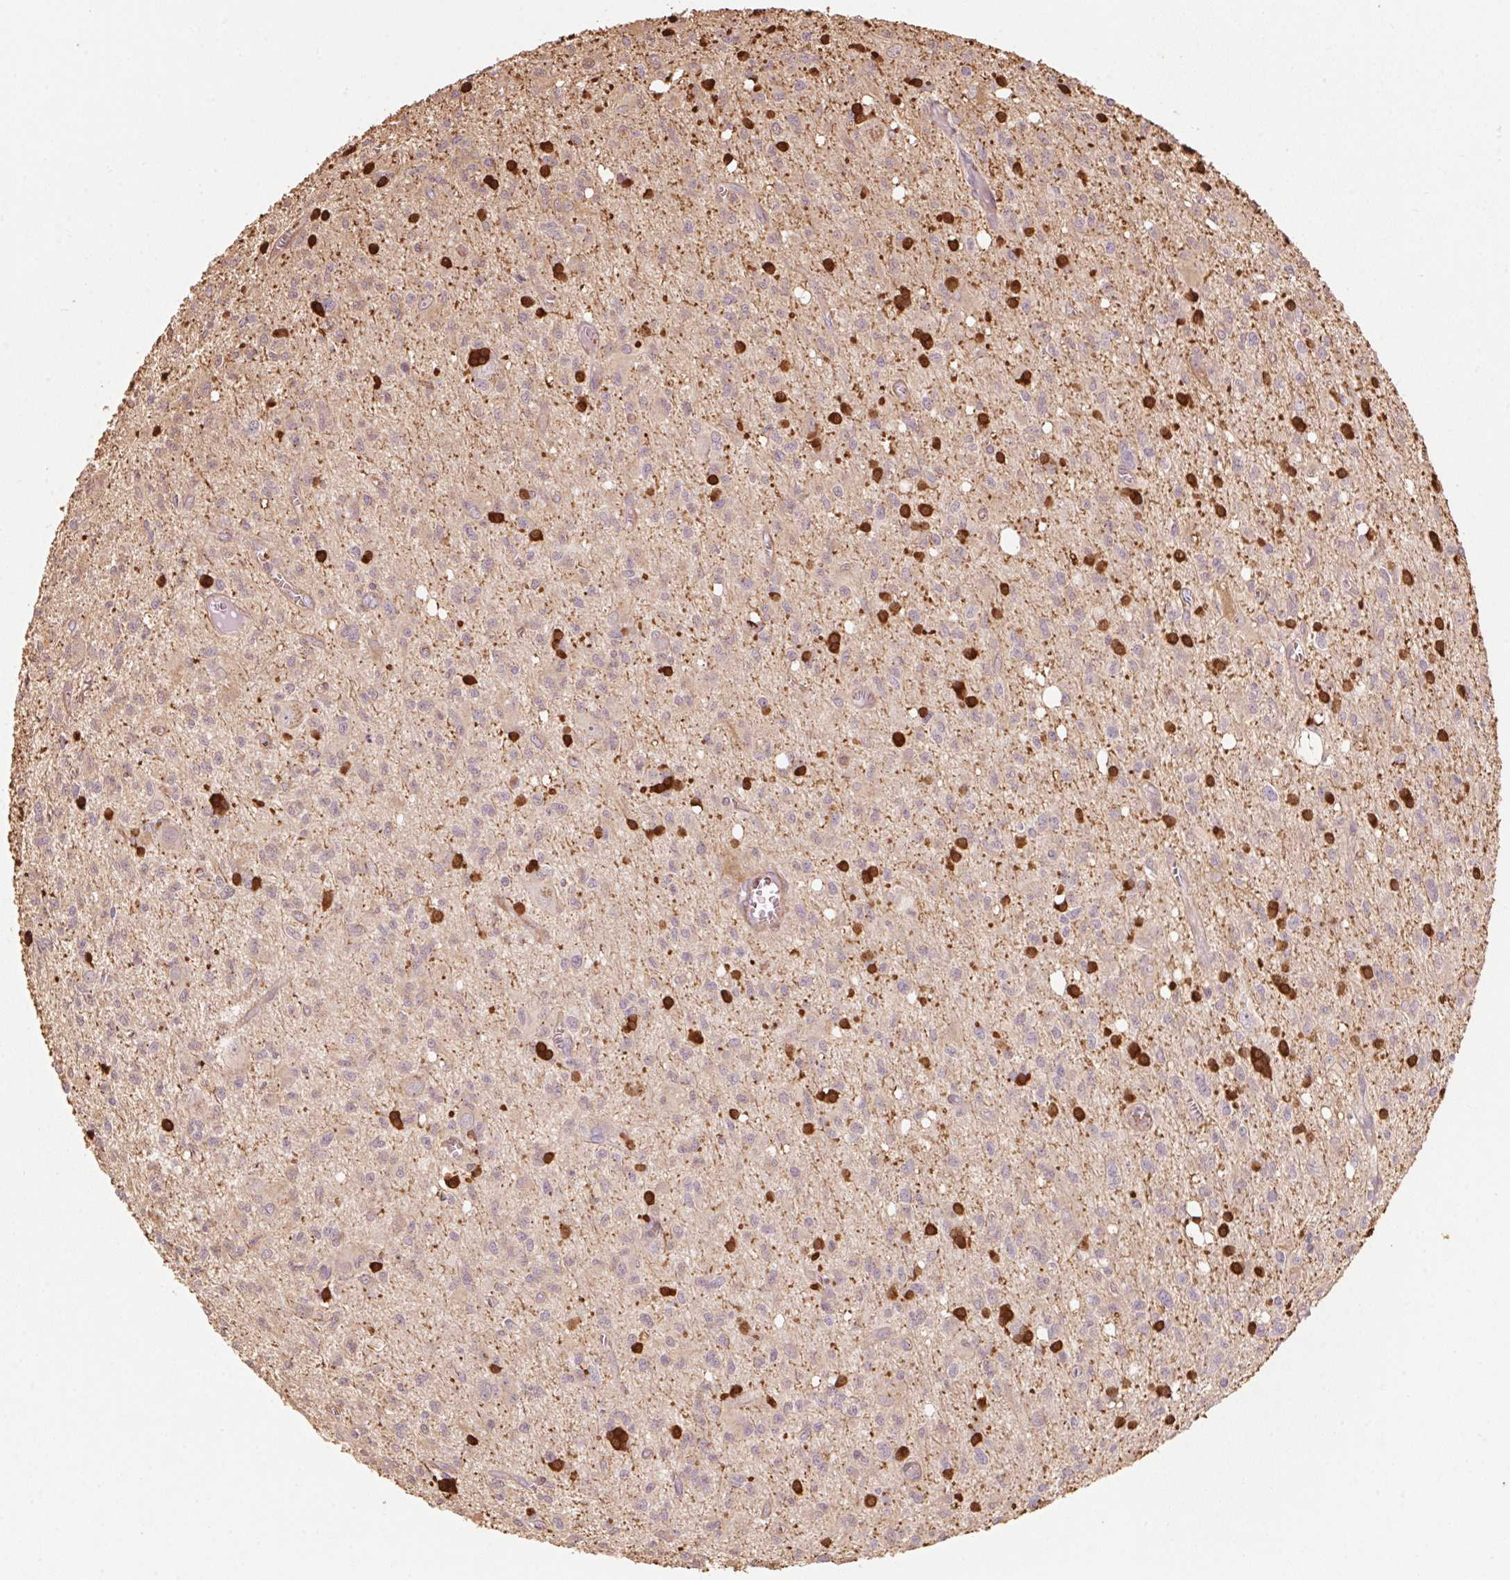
{"staining": {"intensity": "strong", "quantity": "<25%", "location": "cytoplasmic/membranous,nuclear"}, "tissue": "glioma", "cell_type": "Tumor cells", "image_type": "cancer", "snomed": [{"axis": "morphology", "description": "Glioma, malignant, Low grade"}, {"axis": "topography", "description": "Brain"}], "caption": "Strong cytoplasmic/membranous and nuclear staining is seen in about <25% of tumor cells in low-grade glioma (malignant).", "gene": "QDPR", "patient": {"sex": "male", "age": 64}}